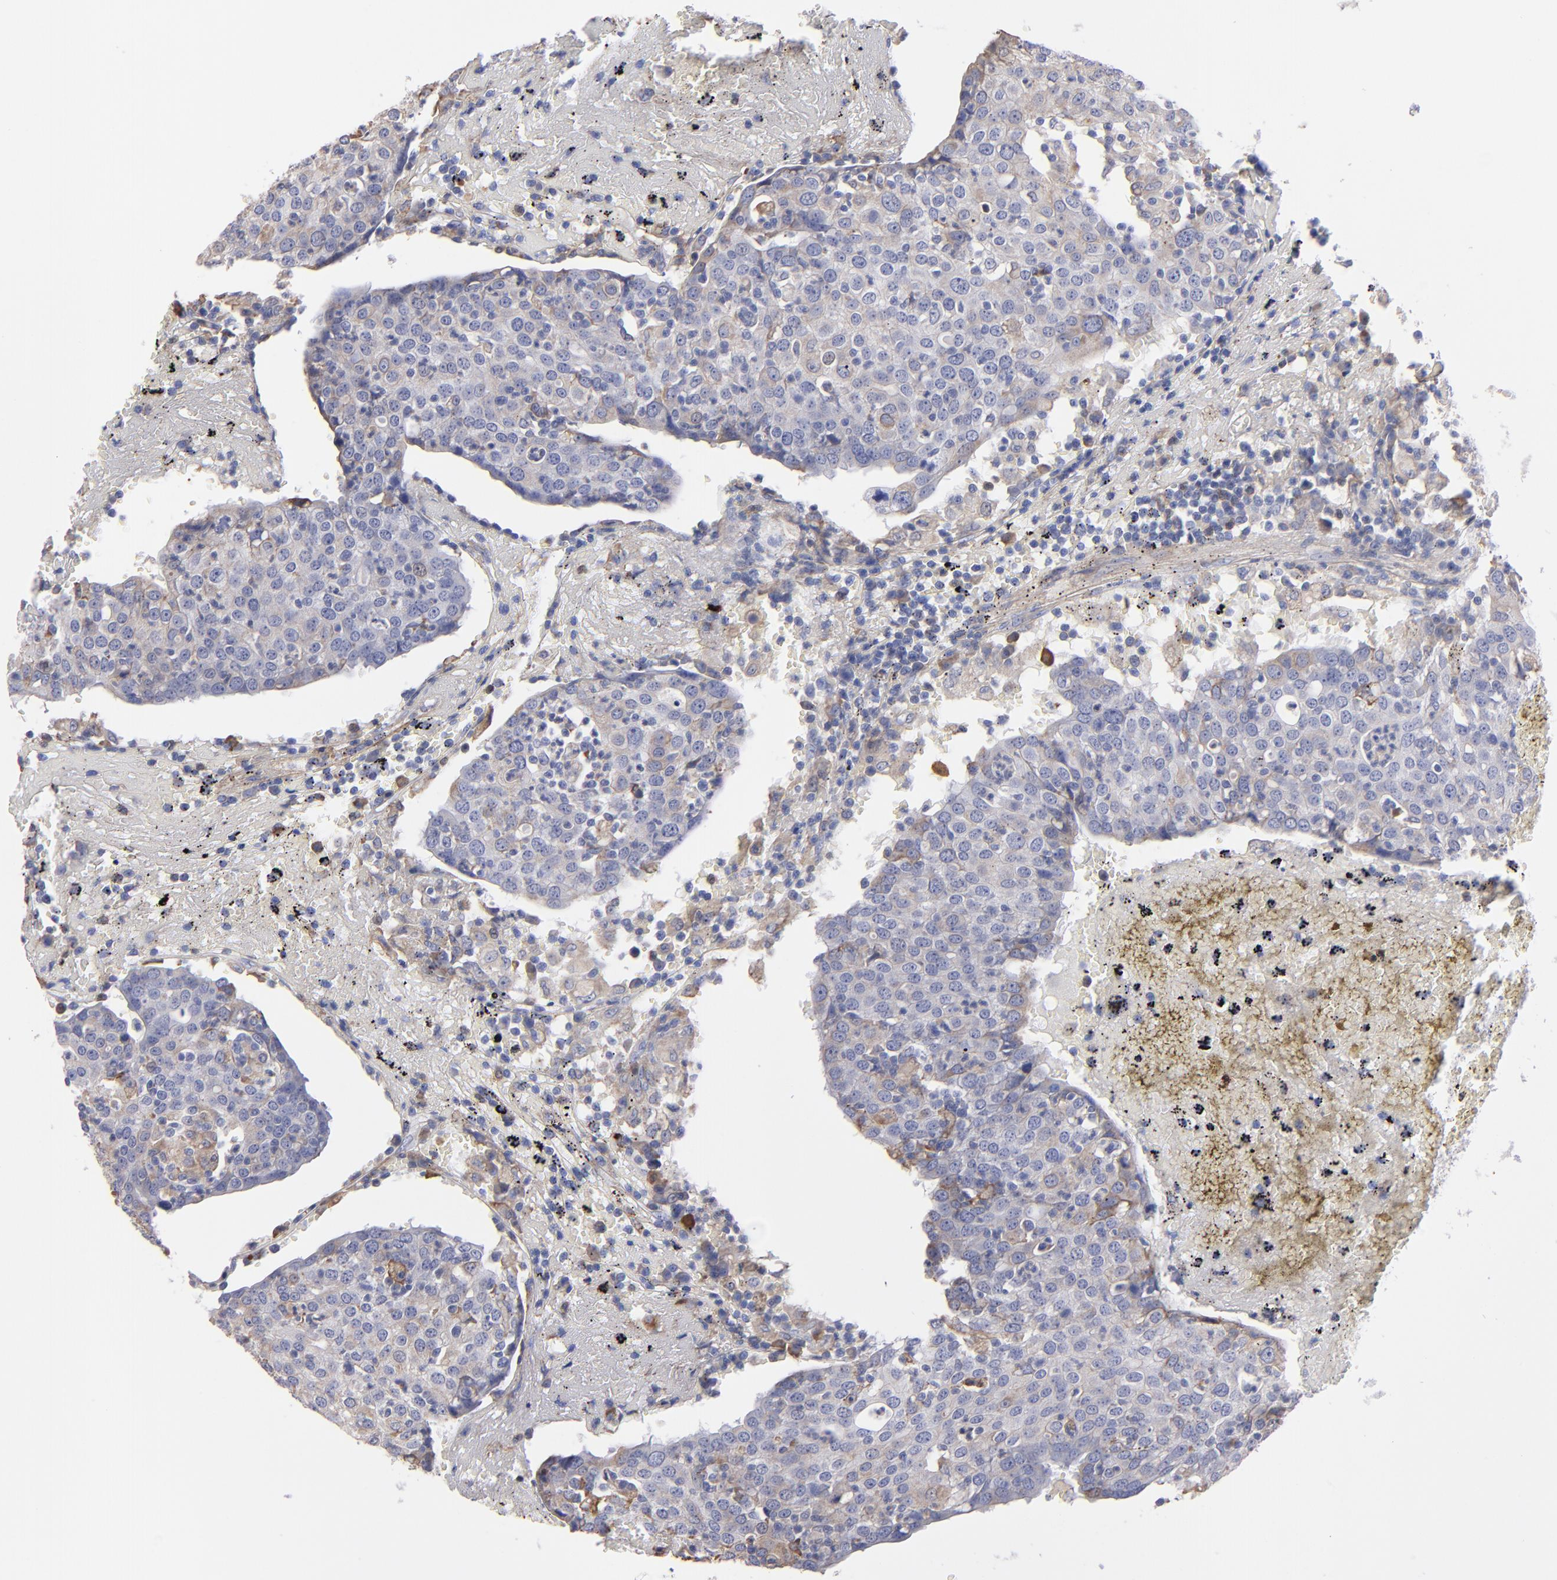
{"staining": {"intensity": "weak", "quantity": "25%-75%", "location": "cytoplasmic/membranous"}, "tissue": "head and neck cancer", "cell_type": "Tumor cells", "image_type": "cancer", "snomed": [{"axis": "morphology", "description": "Adenocarcinoma, NOS"}, {"axis": "topography", "description": "Salivary gland"}, {"axis": "topography", "description": "Head-Neck"}], "caption": "Protein expression analysis of head and neck adenocarcinoma demonstrates weak cytoplasmic/membranous staining in approximately 25%-75% of tumor cells.", "gene": "MFGE8", "patient": {"sex": "female", "age": 65}}